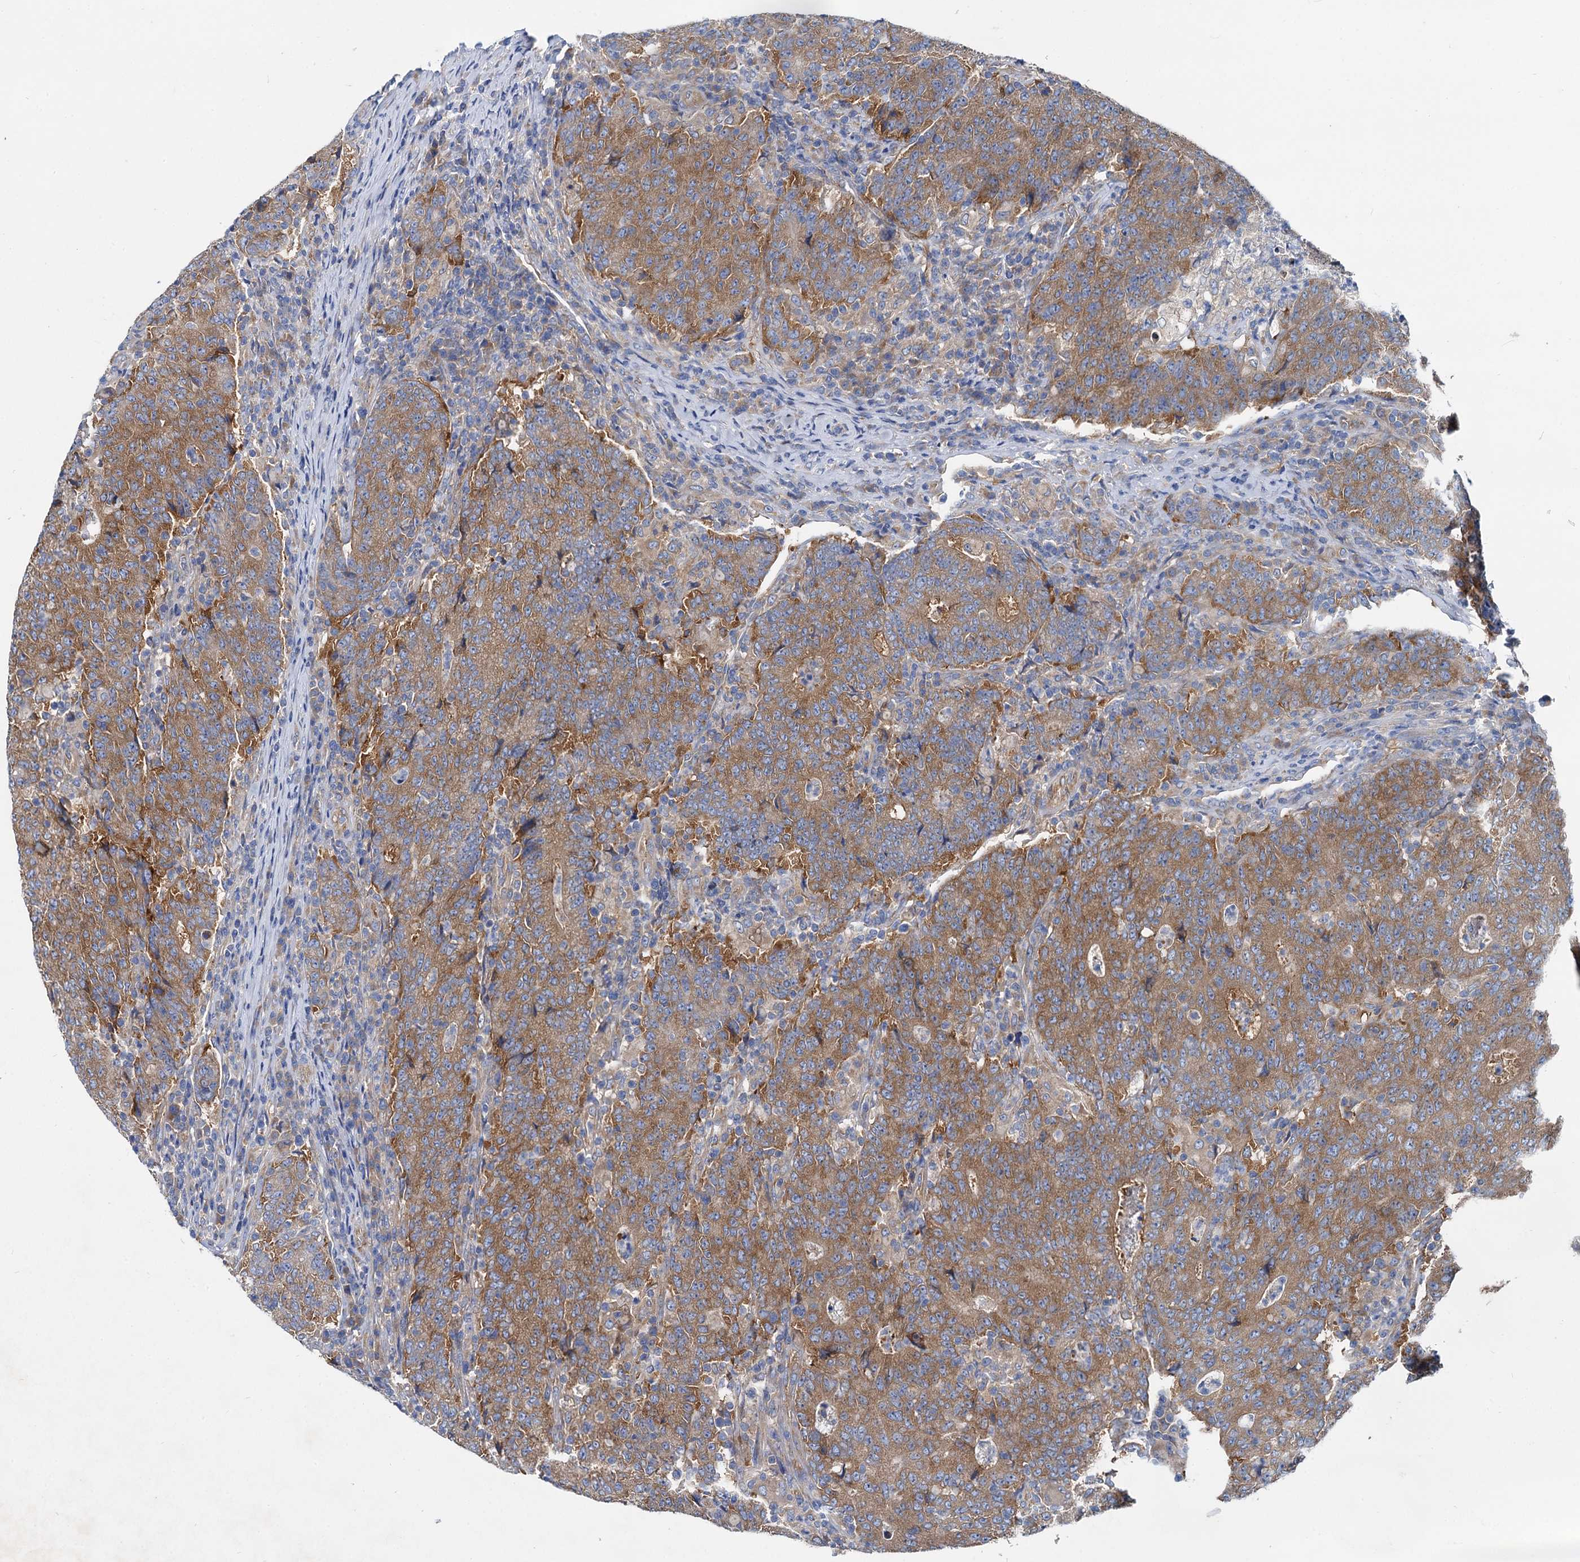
{"staining": {"intensity": "moderate", "quantity": ">75%", "location": "cytoplasmic/membranous"}, "tissue": "colorectal cancer", "cell_type": "Tumor cells", "image_type": "cancer", "snomed": [{"axis": "morphology", "description": "Adenocarcinoma, NOS"}, {"axis": "topography", "description": "Colon"}], "caption": "Colorectal cancer stained with IHC exhibits moderate cytoplasmic/membranous expression in approximately >75% of tumor cells.", "gene": "QARS1", "patient": {"sex": "female", "age": 75}}